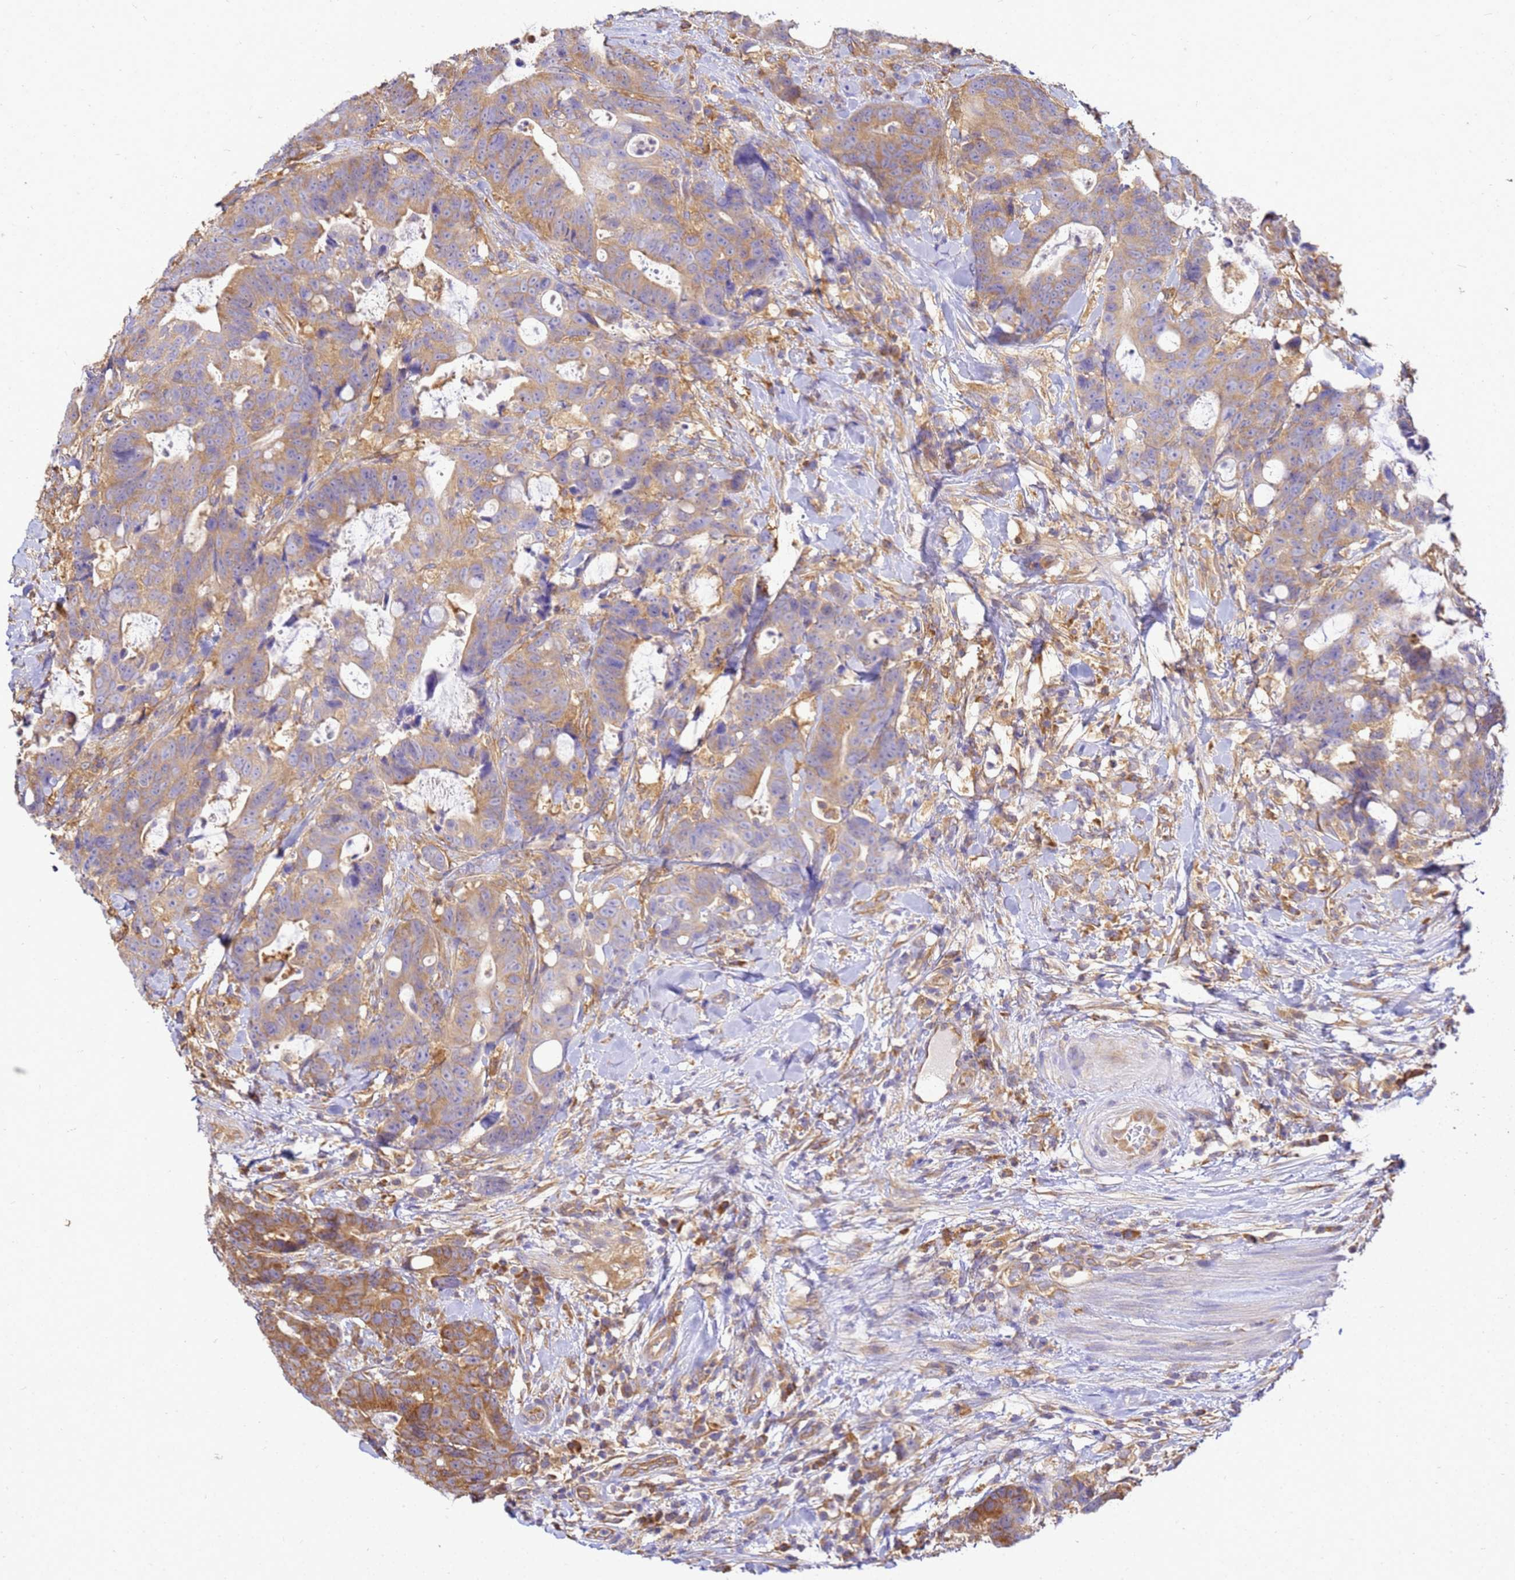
{"staining": {"intensity": "moderate", "quantity": ">75%", "location": "cytoplasmic/membranous"}, "tissue": "colorectal cancer", "cell_type": "Tumor cells", "image_type": "cancer", "snomed": [{"axis": "morphology", "description": "Adenocarcinoma, NOS"}, {"axis": "topography", "description": "Colon"}], "caption": "Immunohistochemistry photomicrograph of neoplastic tissue: human adenocarcinoma (colorectal) stained using immunohistochemistry (IHC) demonstrates medium levels of moderate protein expression localized specifically in the cytoplasmic/membranous of tumor cells, appearing as a cytoplasmic/membranous brown color.", "gene": "NARS1", "patient": {"sex": "female", "age": 82}}